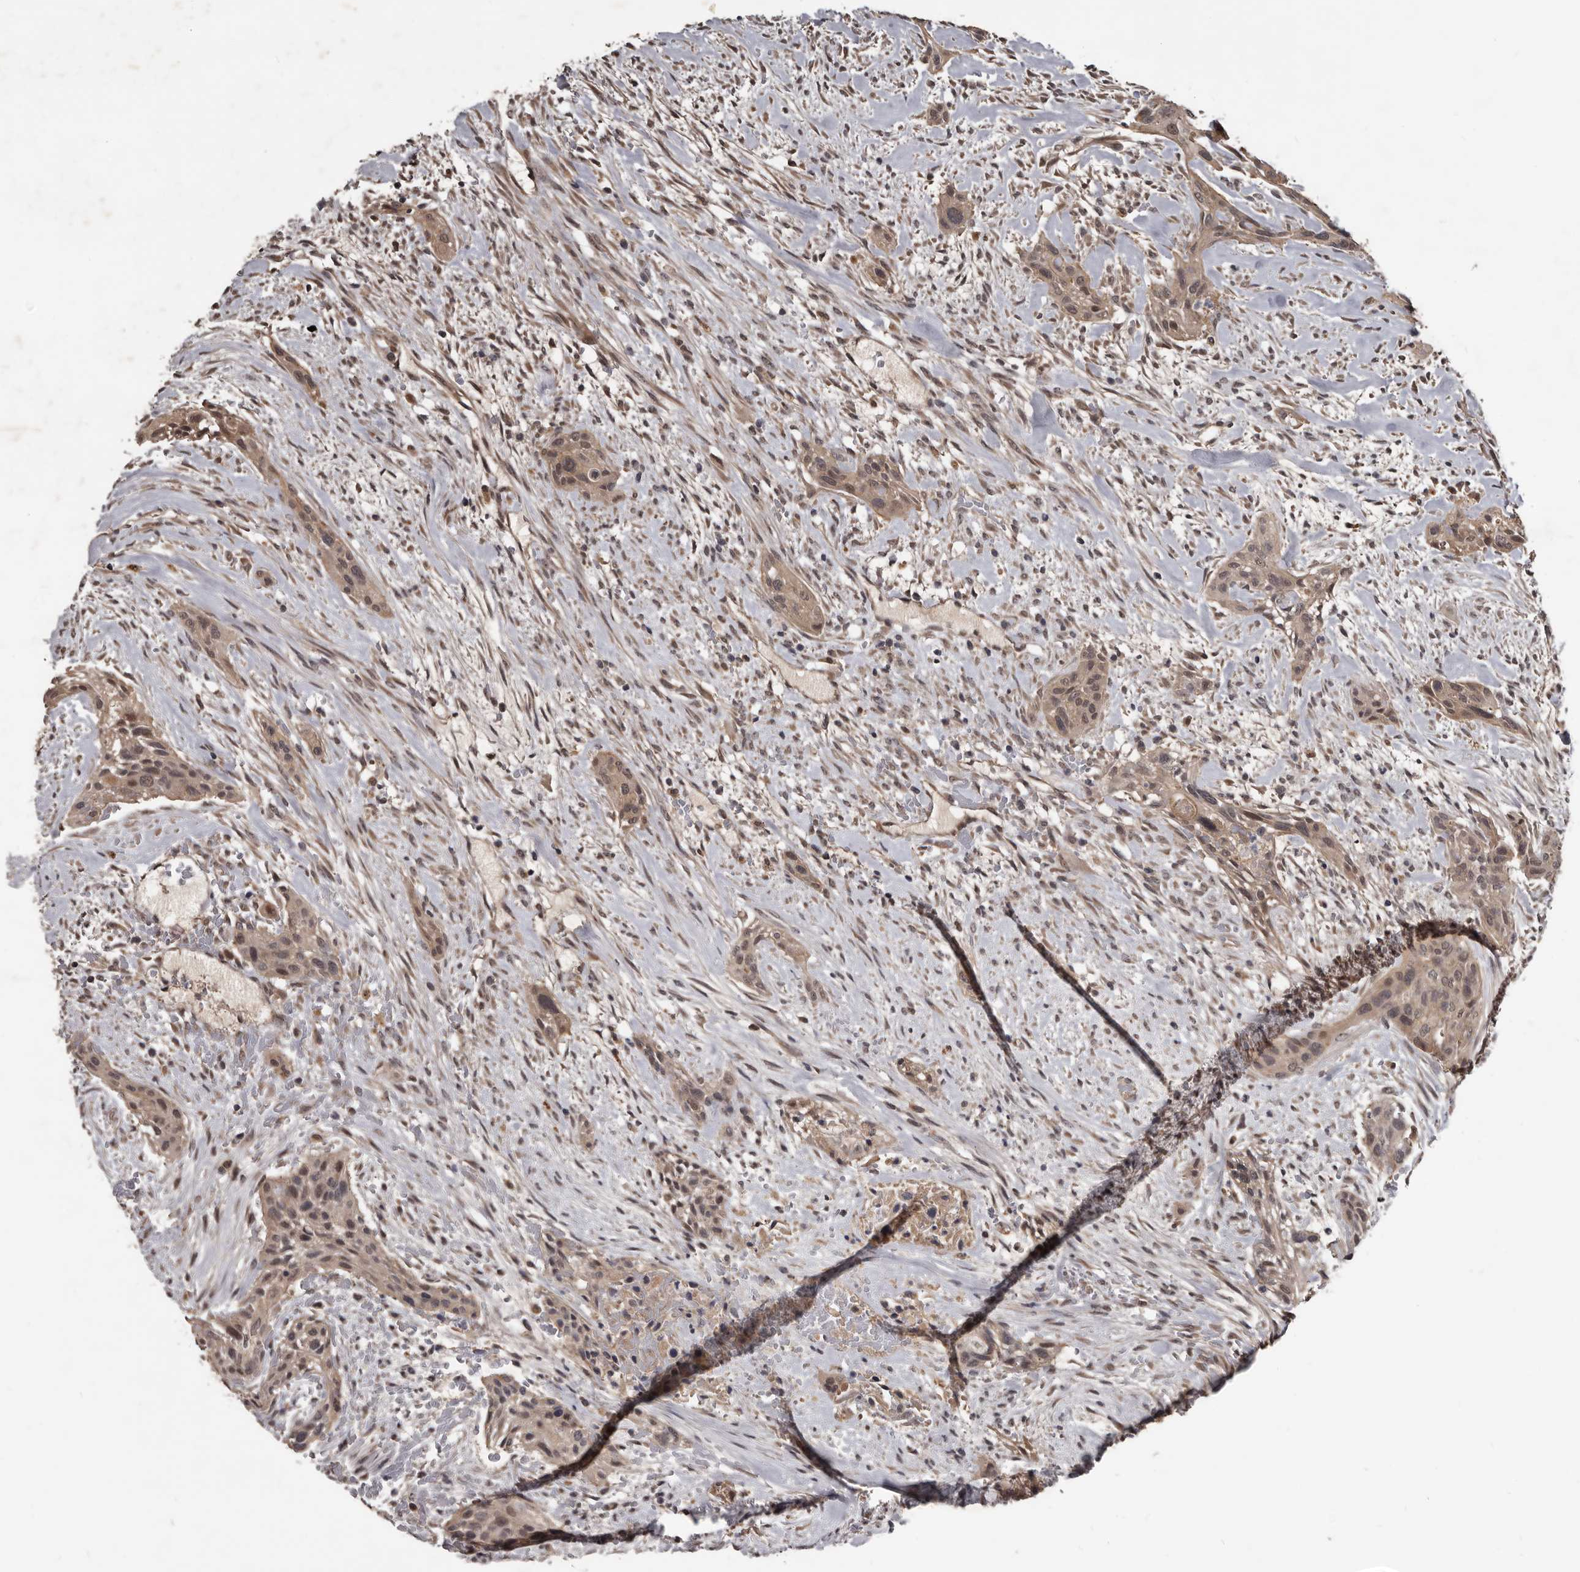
{"staining": {"intensity": "weak", "quantity": ">75%", "location": "cytoplasmic/membranous,nuclear"}, "tissue": "urothelial cancer", "cell_type": "Tumor cells", "image_type": "cancer", "snomed": [{"axis": "morphology", "description": "Urothelial carcinoma, High grade"}, {"axis": "topography", "description": "Urinary bladder"}], "caption": "About >75% of tumor cells in human urothelial cancer show weak cytoplasmic/membranous and nuclear protein positivity as visualized by brown immunohistochemical staining.", "gene": "AHR", "patient": {"sex": "male", "age": 35}}